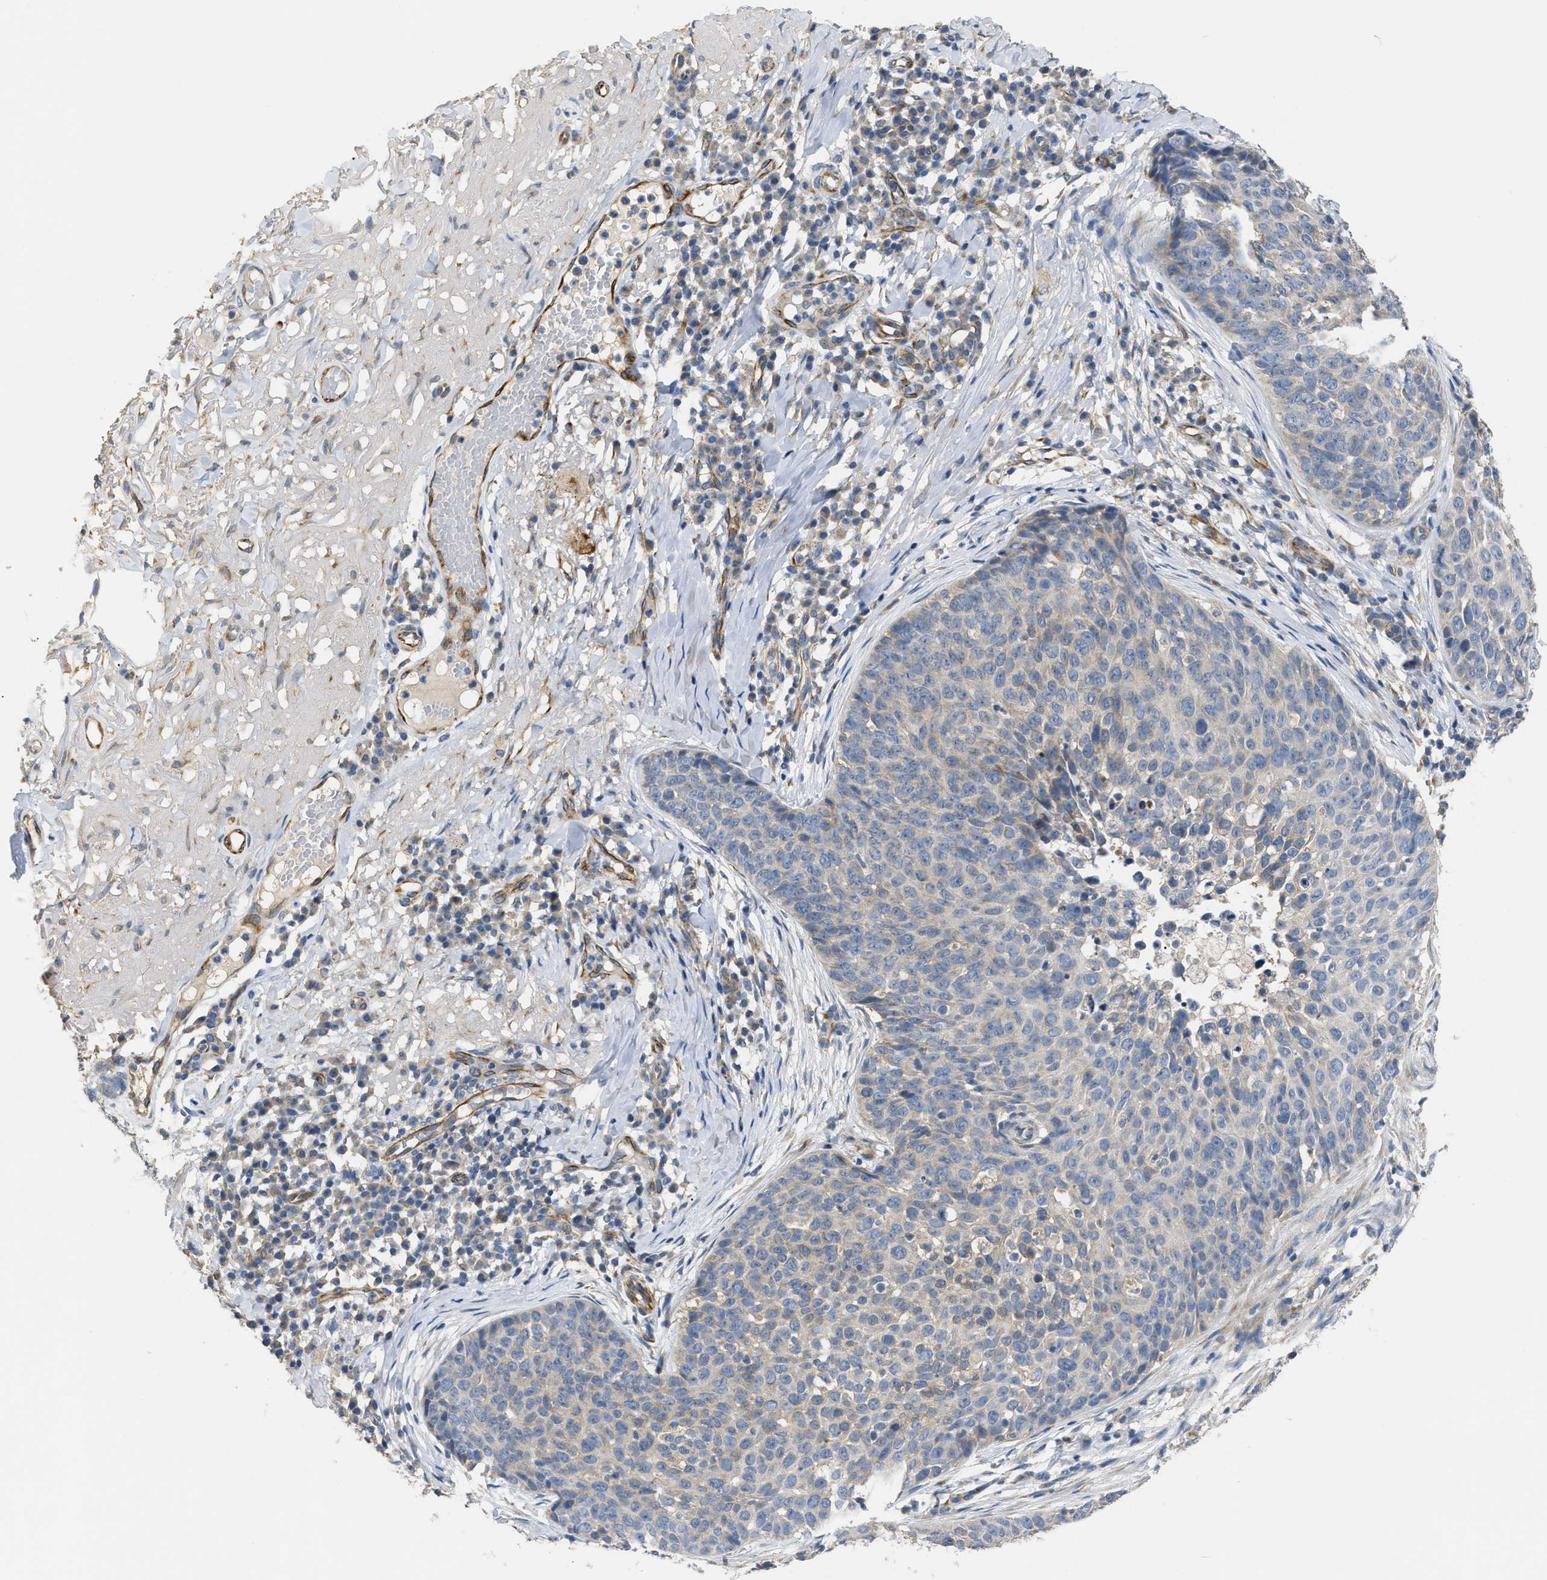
{"staining": {"intensity": "negative", "quantity": "none", "location": "none"}, "tissue": "skin cancer", "cell_type": "Tumor cells", "image_type": "cancer", "snomed": [{"axis": "morphology", "description": "Squamous cell carcinoma in situ, NOS"}, {"axis": "morphology", "description": "Squamous cell carcinoma, NOS"}, {"axis": "topography", "description": "Skin"}], "caption": "A high-resolution photomicrograph shows immunohistochemistry staining of skin cancer (squamous cell carcinoma in situ), which reveals no significant positivity in tumor cells.", "gene": "DHX58", "patient": {"sex": "male", "age": 93}}